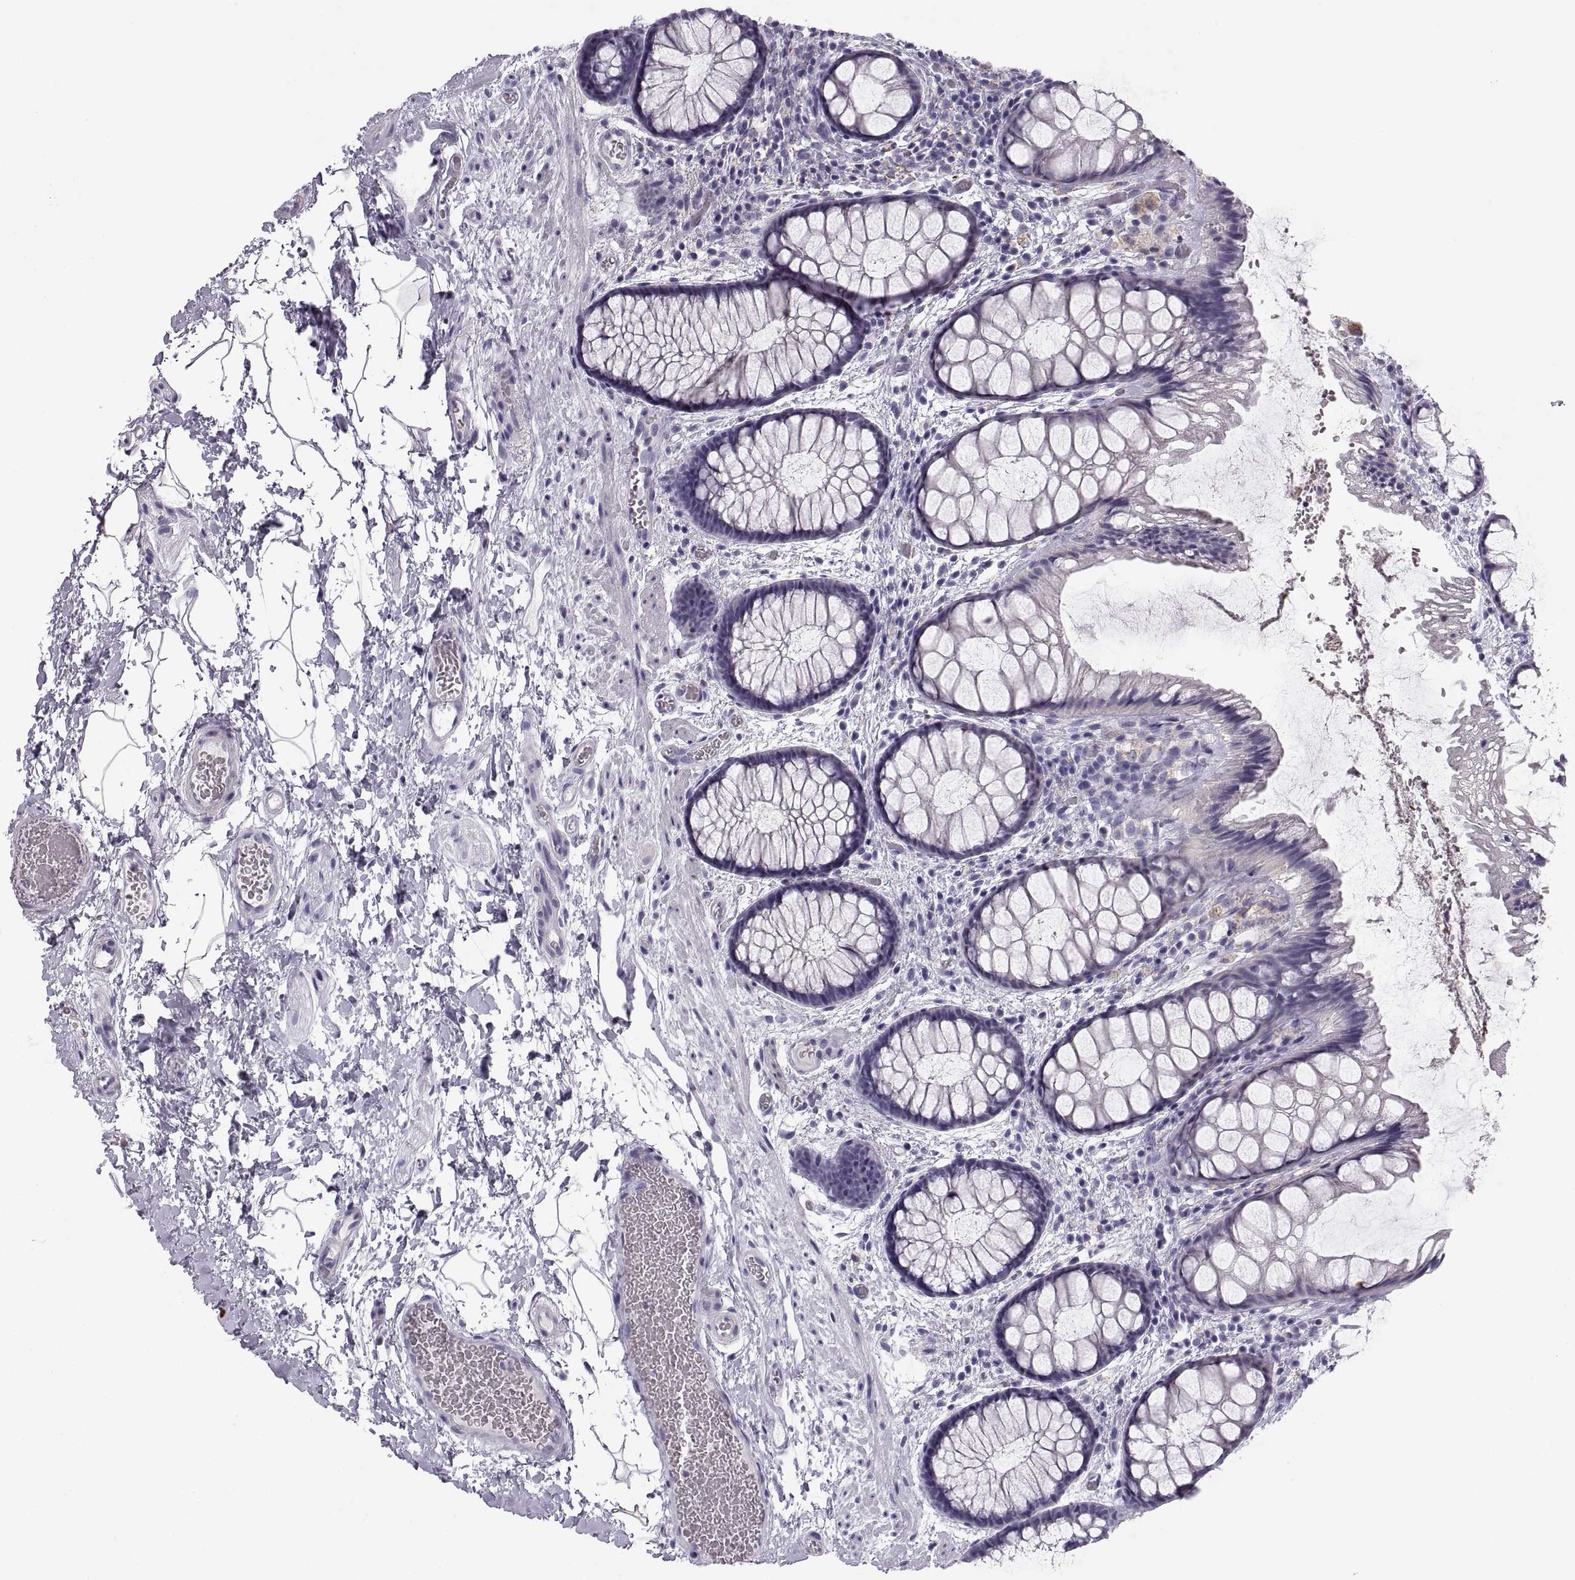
{"staining": {"intensity": "negative", "quantity": "none", "location": "none"}, "tissue": "rectum", "cell_type": "Glandular cells", "image_type": "normal", "snomed": [{"axis": "morphology", "description": "Normal tissue, NOS"}, {"axis": "topography", "description": "Rectum"}], "caption": "Benign rectum was stained to show a protein in brown. There is no significant staining in glandular cells.", "gene": "COL9A3", "patient": {"sex": "female", "age": 62}}